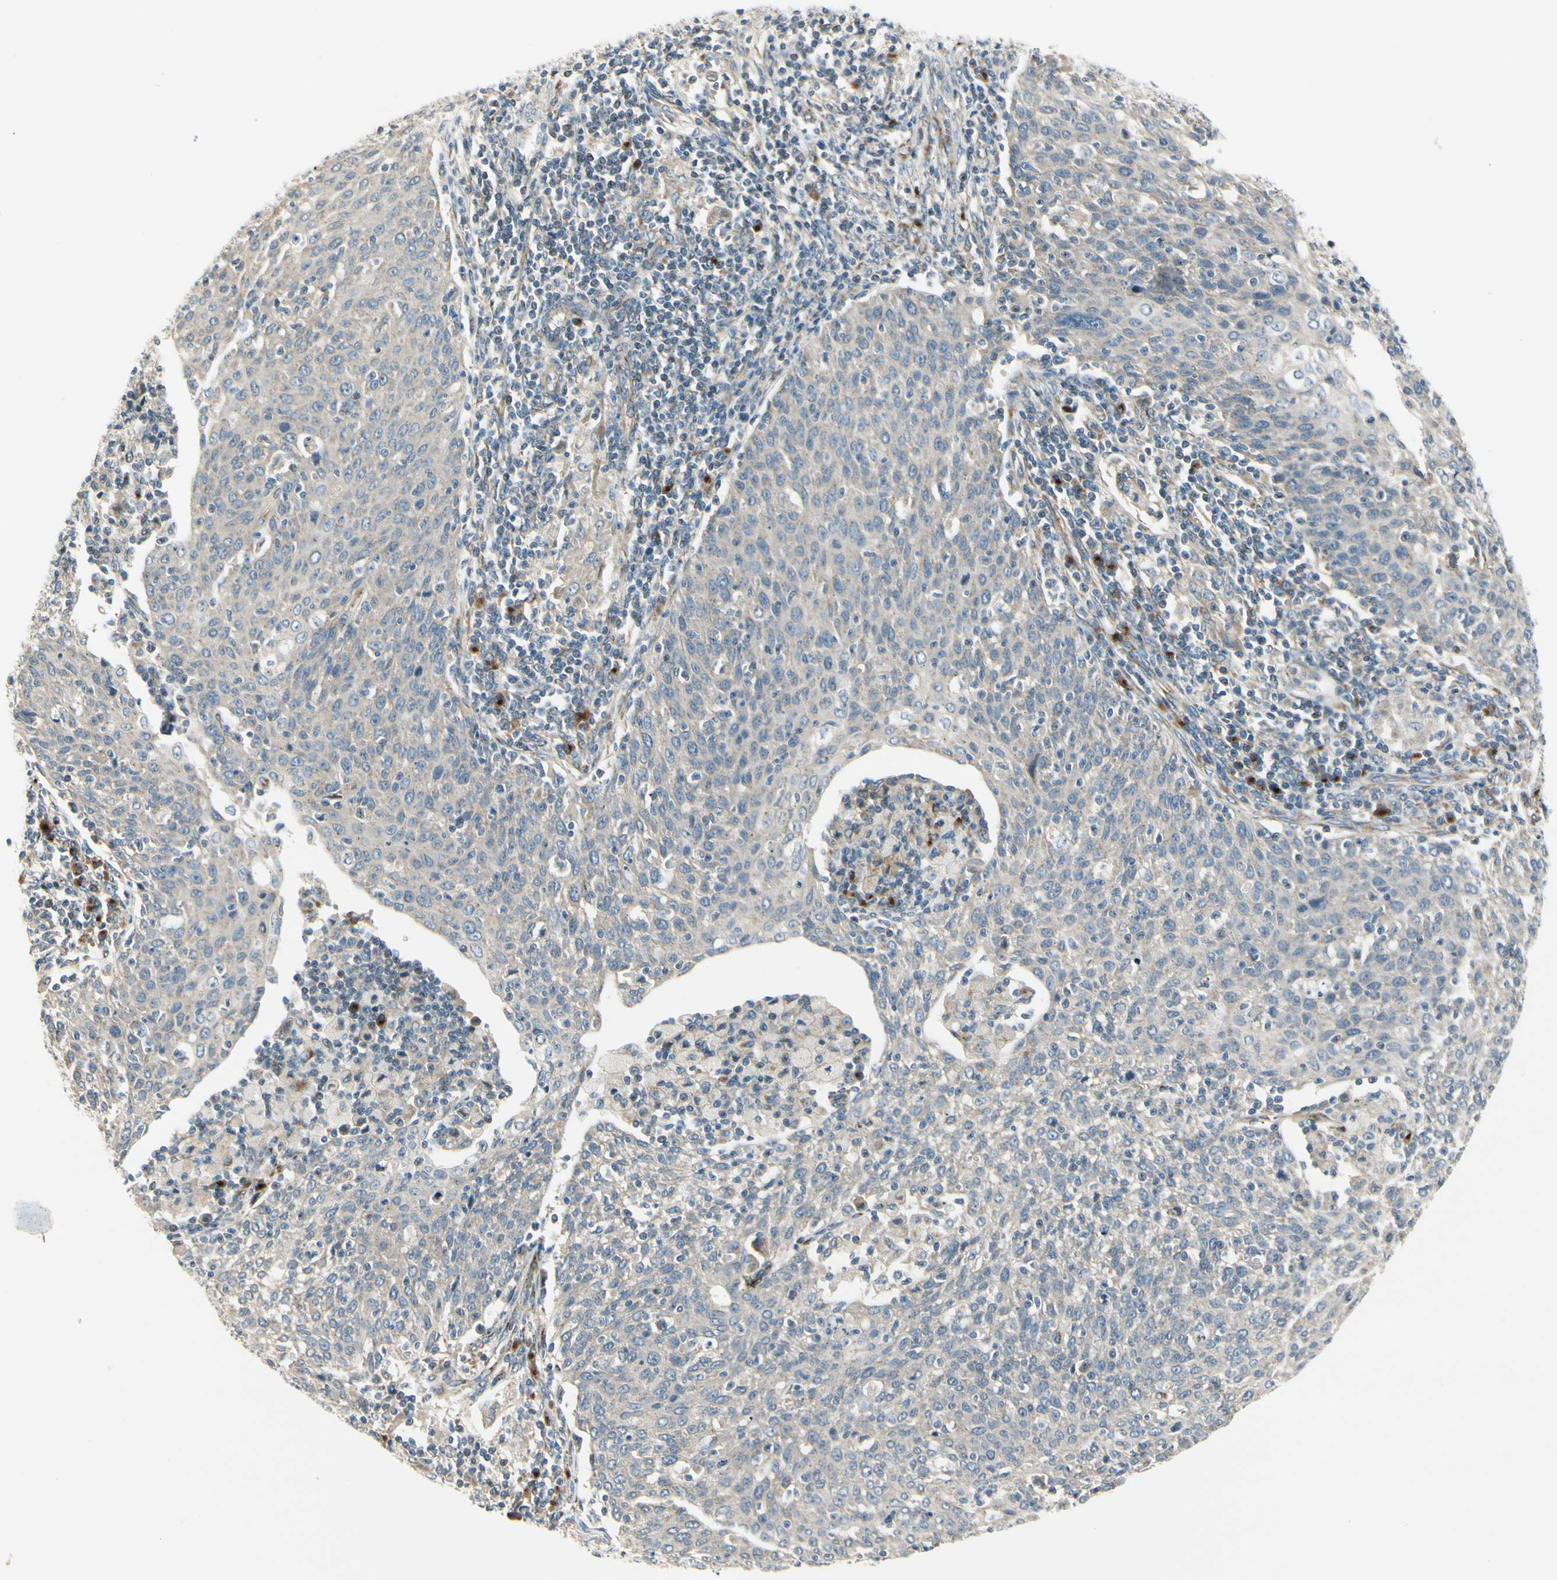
{"staining": {"intensity": "weak", "quantity": ">75%", "location": "cytoplasmic/membranous"}, "tissue": "cervical cancer", "cell_type": "Tumor cells", "image_type": "cancer", "snomed": [{"axis": "morphology", "description": "Squamous cell carcinoma, NOS"}, {"axis": "topography", "description": "Cervix"}], "caption": "Protein expression analysis of human cervical cancer reveals weak cytoplasmic/membranous expression in approximately >75% of tumor cells.", "gene": "MANSC1", "patient": {"sex": "female", "age": 38}}